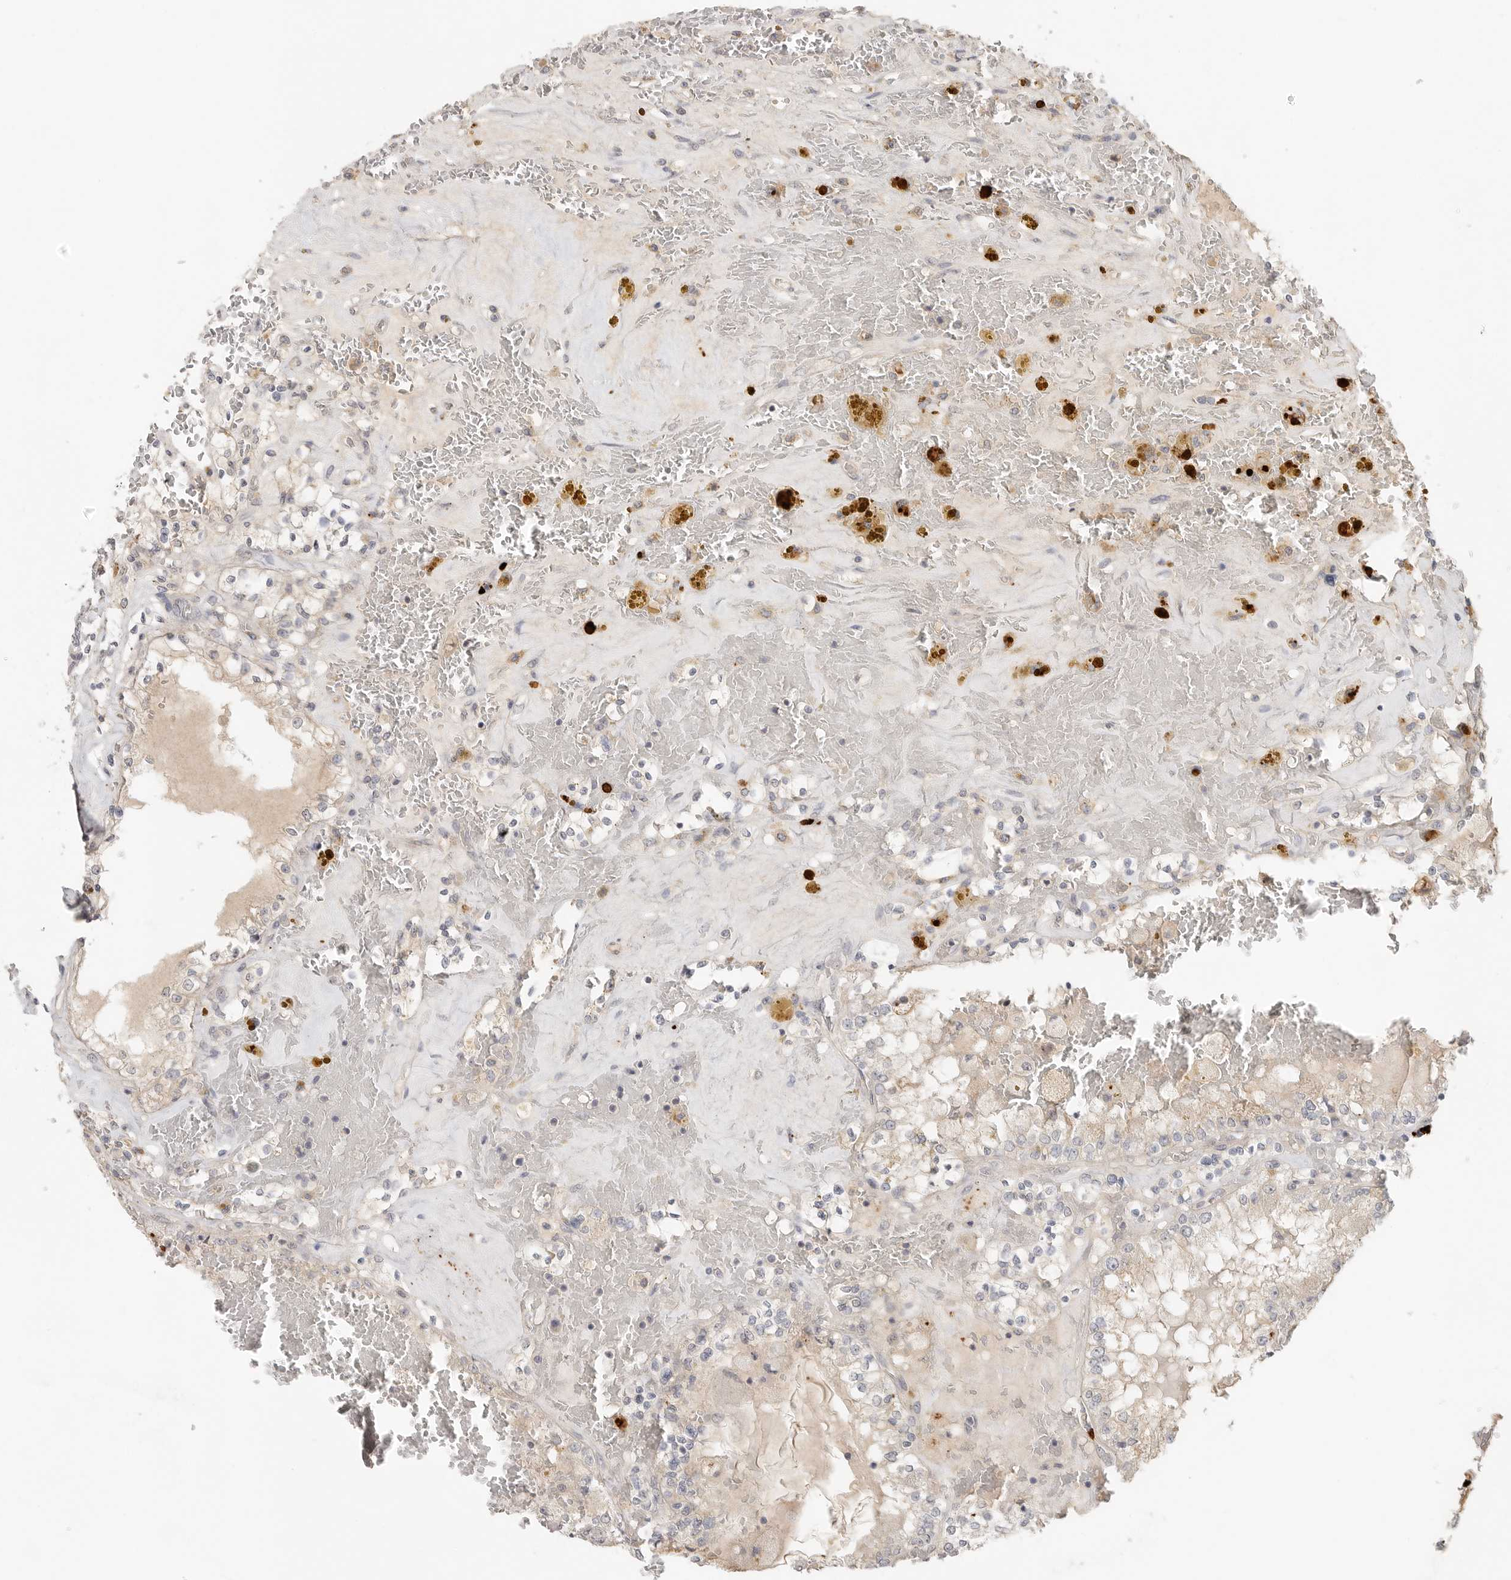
{"staining": {"intensity": "negative", "quantity": "none", "location": "none"}, "tissue": "renal cancer", "cell_type": "Tumor cells", "image_type": "cancer", "snomed": [{"axis": "morphology", "description": "Adenocarcinoma, NOS"}, {"axis": "topography", "description": "Kidney"}], "caption": "This histopathology image is of renal cancer stained with immunohistochemistry (IHC) to label a protein in brown with the nuclei are counter-stained blue. There is no expression in tumor cells.", "gene": "HDAC6", "patient": {"sex": "female", "age": 56}}